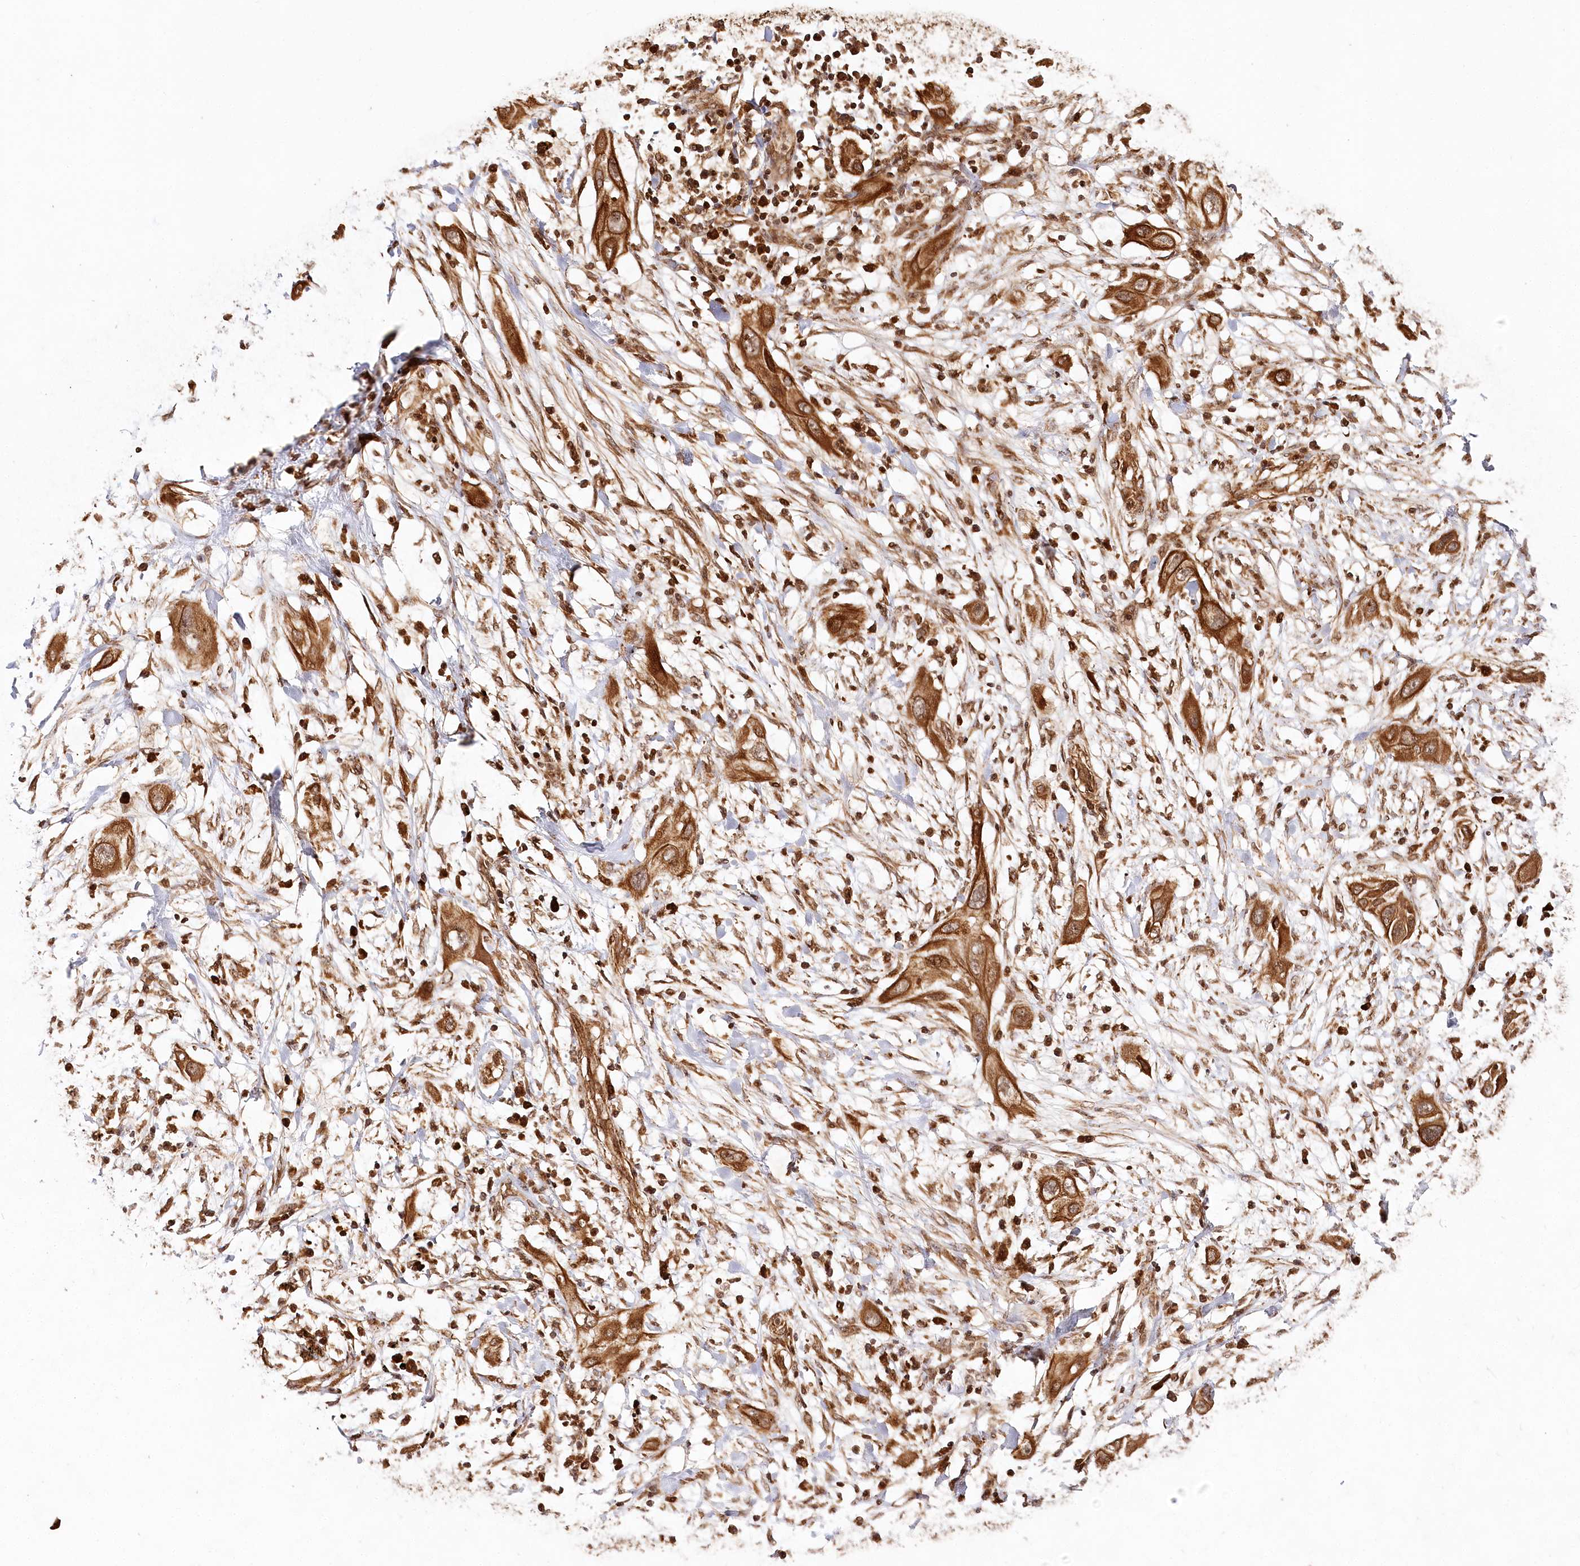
{"staining": {"intensity": "strong", "quantity": ">75%", "location": "cytoplasmic/membranous,nuclear"}, "tissue": "lung cancer", "cell_type": "Tumor cells", "image_type": "cancer", "snomed": [{"axis": "morphology", "description": "Squamous cell carcinoma, NOS"}, {"axis": "topography", "description": "Lung"}], "caption": "Tumor cells demonstrate high levels of strong cytoplasmic/membranous and nuclear expression in approximately >75% of cells in human lung squamous cell carcinoma. (DAB (3,3'-diaminobenzidine) IHC, brown staining for protein, blue staining for nuclei).", "gene": "ULK2", "patient": {"sex": "female", "age": 47}}